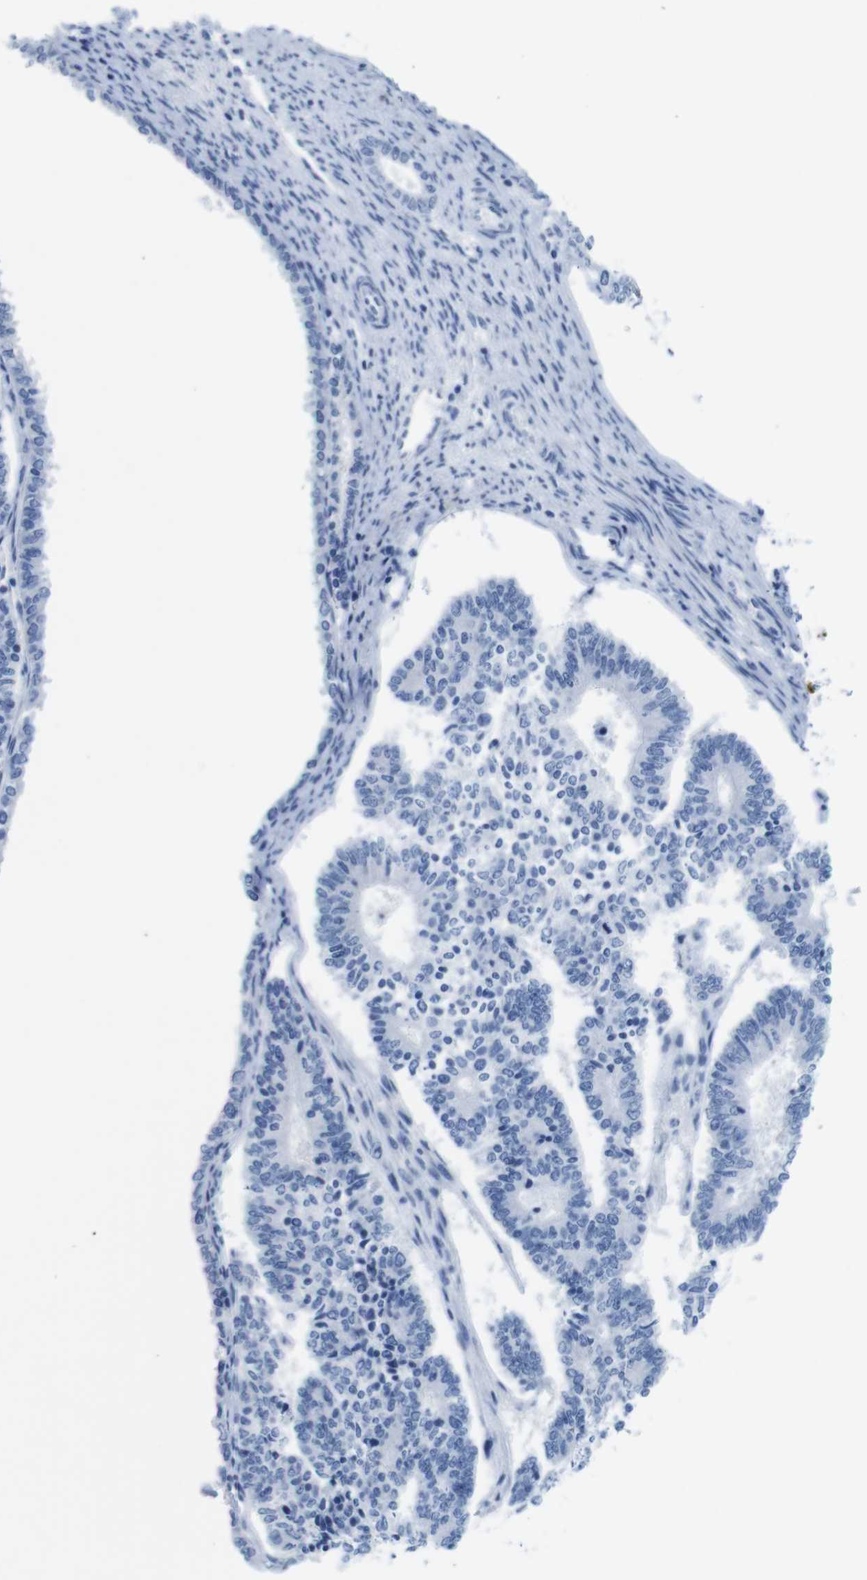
{"staining": {"intensity": "negative", "quantity": "none", "location": "none"}, "tissue": "endometrial cancer", "cell_type": "Tumor cells", "image_type": "cancer", "snomed": [{"axis": "morphology", "description": "Adenocarcinoma, NOS"}, {"axis": "topography", "description": "Endometrium"}], "caption": "A high-resolution photomicrograph shows immunohistochemistry staining of adenocarcinoma (endometrial), which reveals no significant expression in tumor cells.", "gene": "MAP6", "patient": {"sex": "female", "age": 70}}